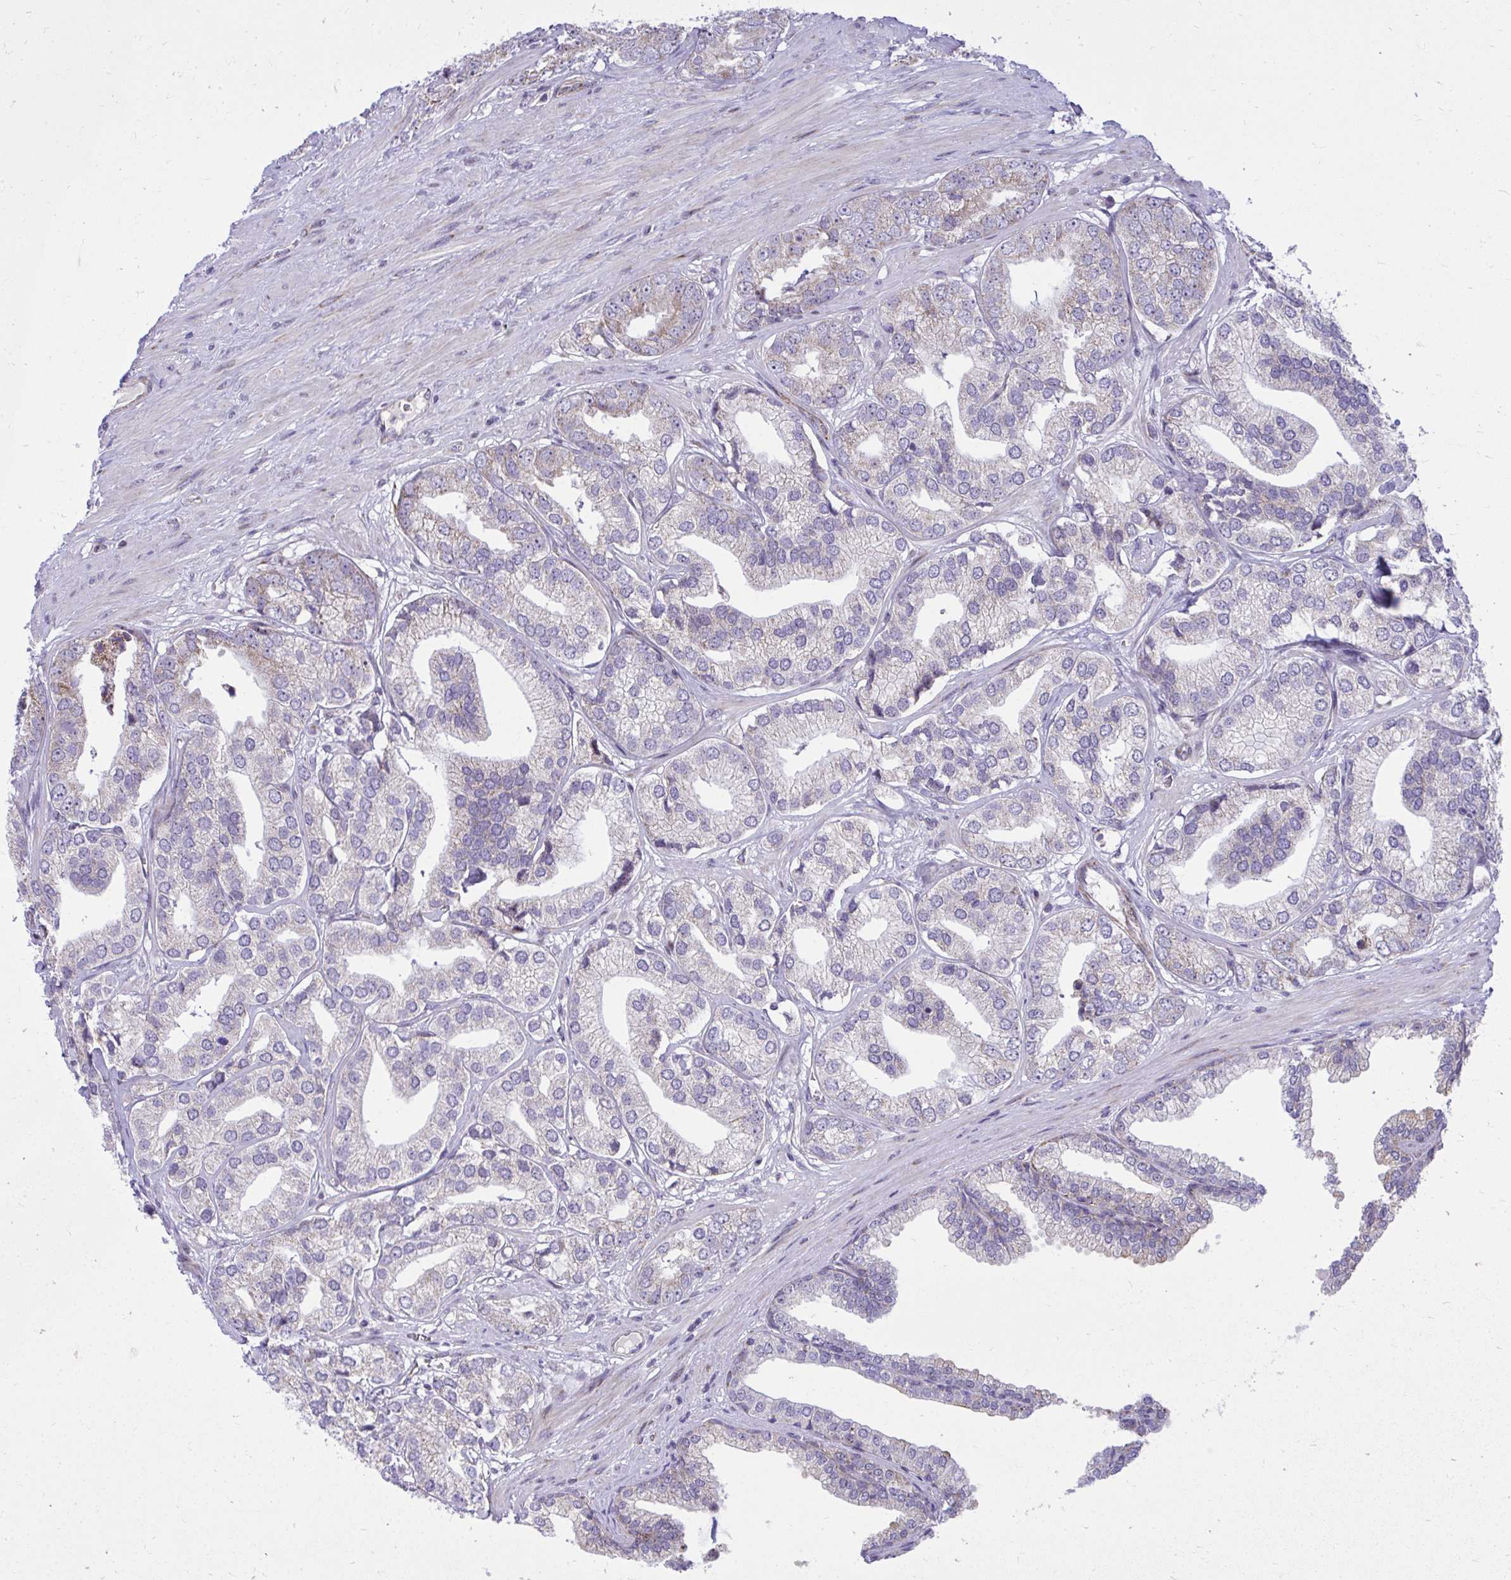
{"staining": {"intensity": "weak", "quantity": "<25%", "location": "cytoplasmic/membranous"}, "tissue": "prostate cancer", "cell_type": "Tumor cells", "image_type": "cancer", "snomed": [{"axis": "morphology", "description": "Adenocarcinoma, High grade"}, {"axis": "topography", "description": "Prostate"}], "caption": "A high-resolution micrograph shows immunohistochemistry staining of prostate cancer, which displays no significant expression in tumor cells.", "gene": "GPRIN3", "patient": {"sex": "male", "age": 58}}